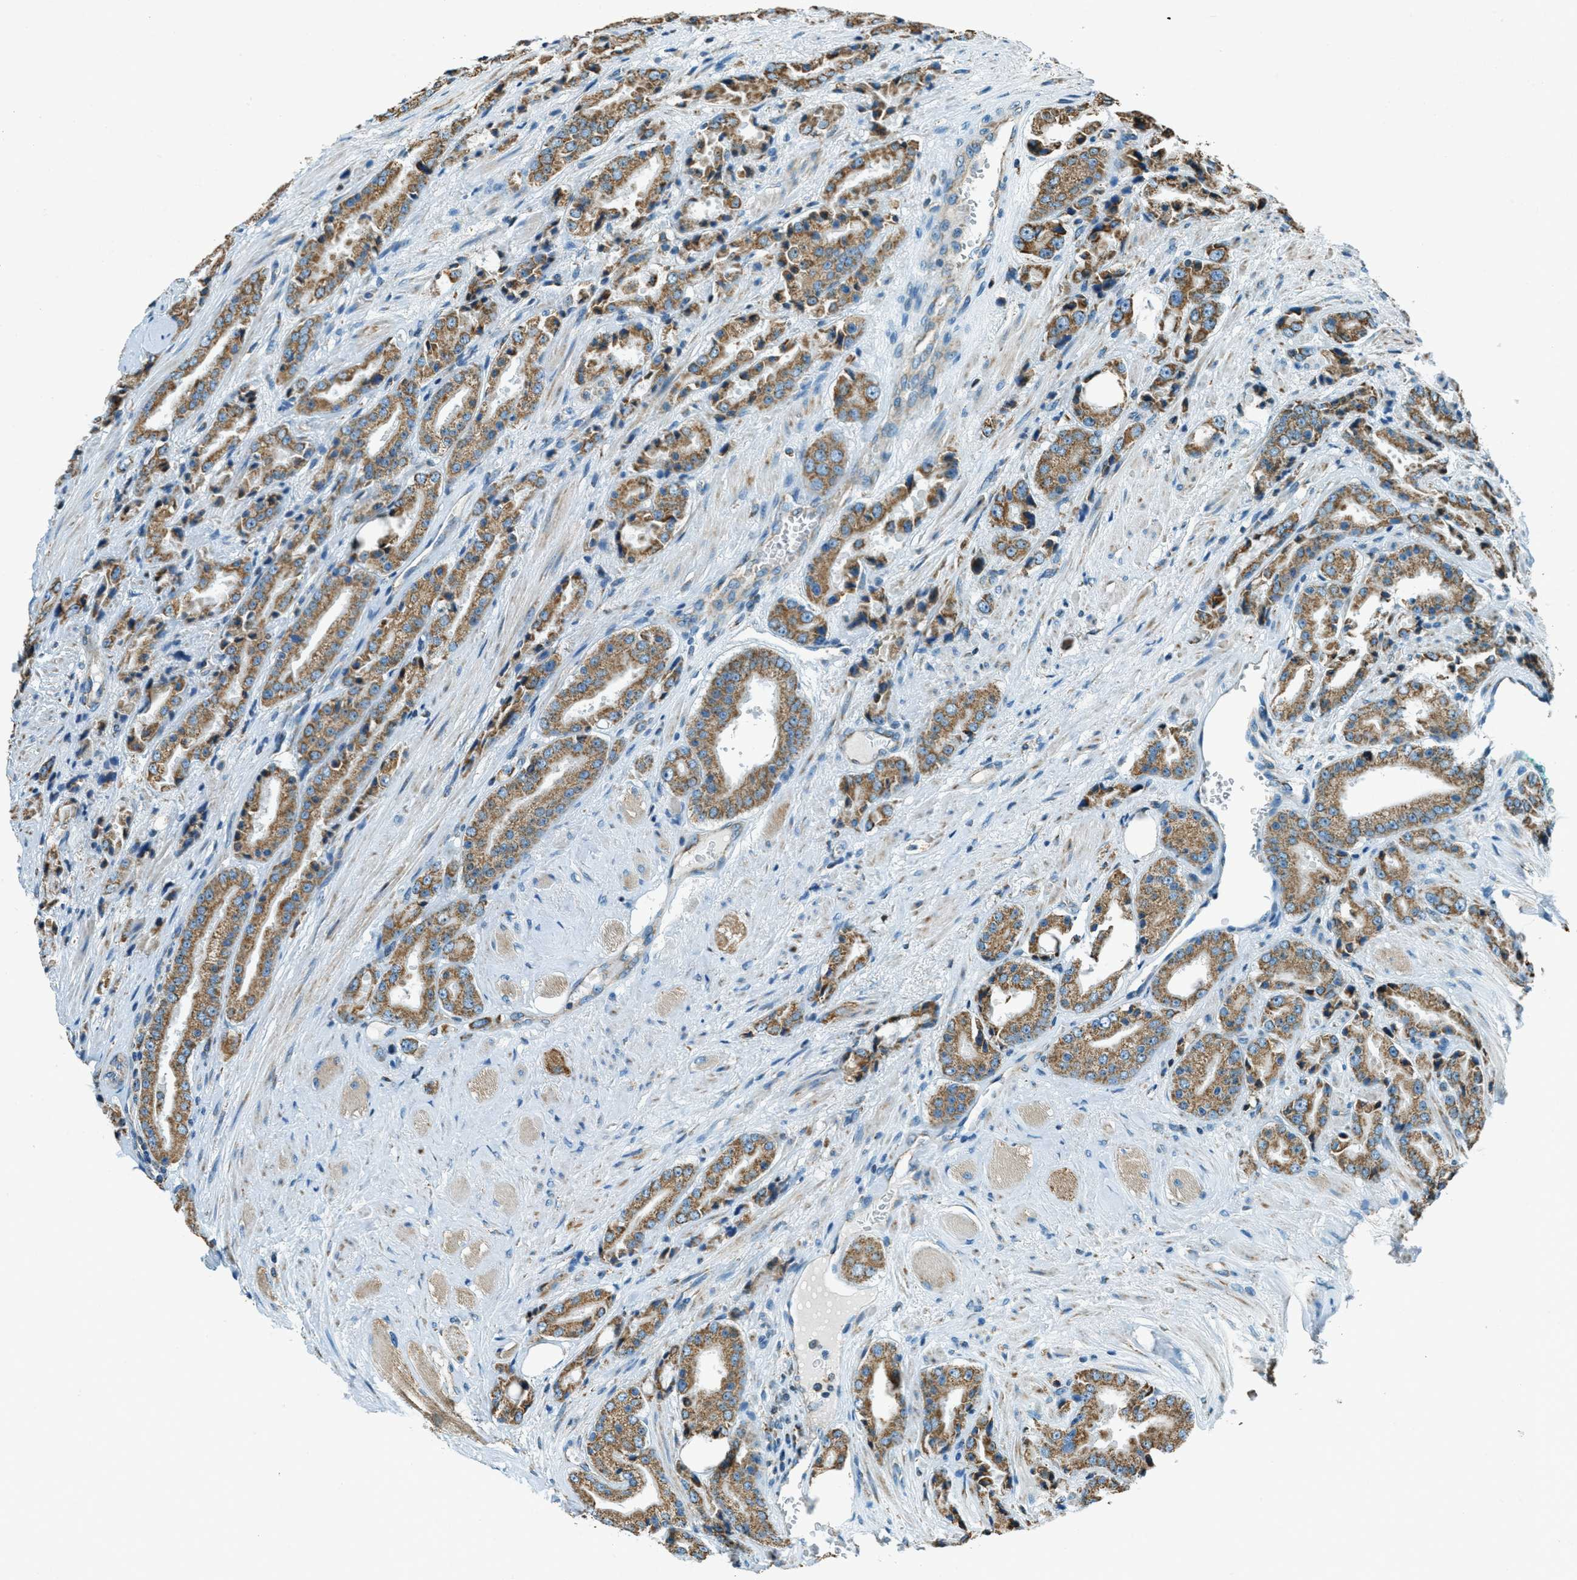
{"staining": {"intensity": "moderate", "quantity": ">75%", "location": "cytoplasmic/membranous"}, "tissue": "prostate cancer", "cell_type": "Tumor cells", "image_type": "cancer", "snomed": [{"axis": "morphology", "description": "Adenocarcinoma, High grade"}, {"axis": "topography", "description": "Prostate"}], "caption": "Prostate high-grade adenocarcinoma tissue exhibits moderate cytoplasmic/membranous staining in approximately >75% of tumor cells, visualized by immunohistochemistry. The staining is performed using DAB brown chromogen to label protein expression. The nuclei are counter-stained blue using hematoxylin.", "gene": "CHST15", "patient": {"sex": "male", "age": 71}}